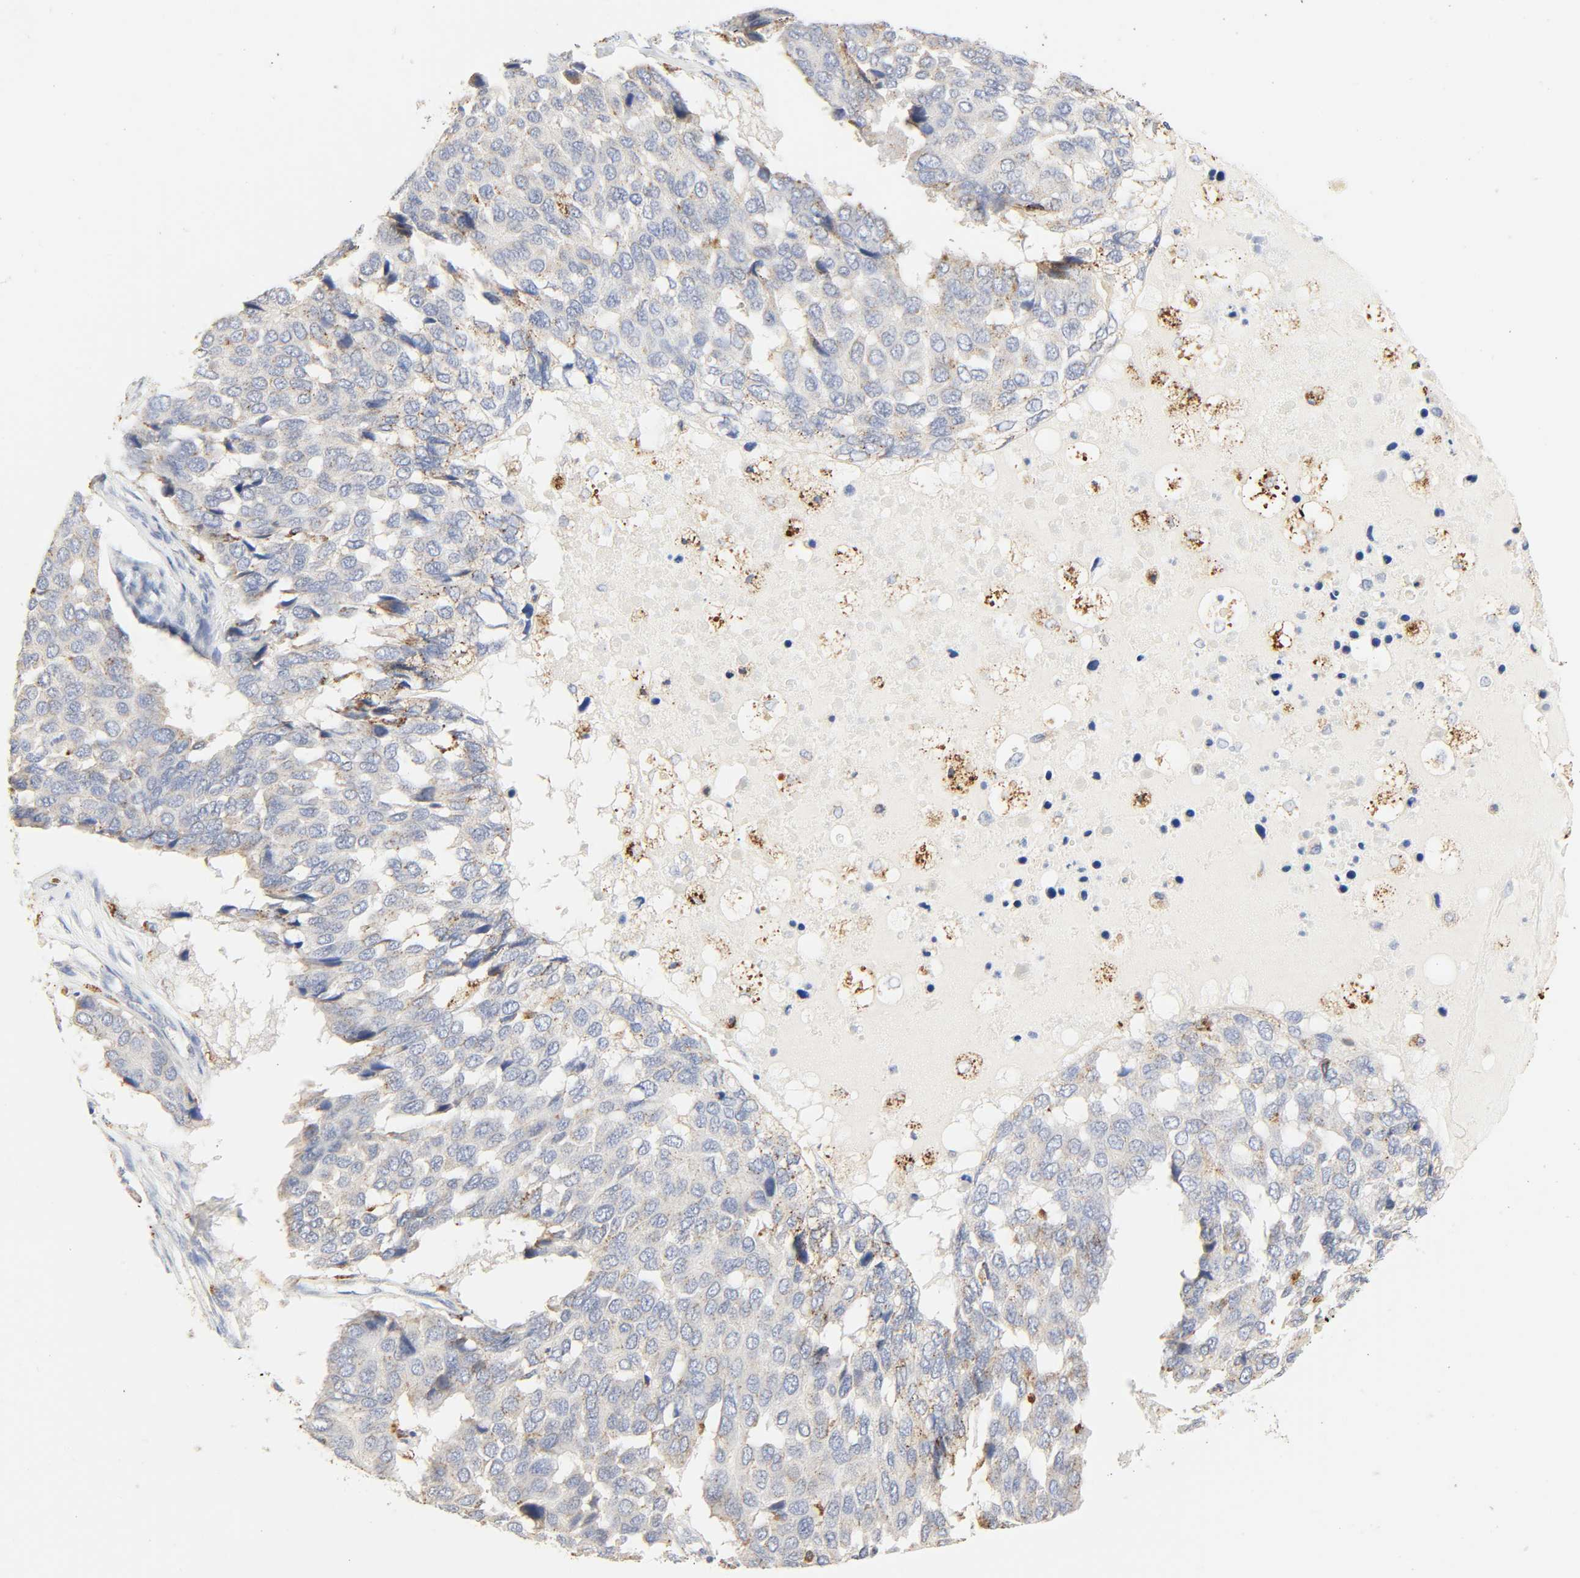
{"staining": {"intensity": "weak", "quantity": "<25%", "location": "cytoplasmic/membranous"}, "tissue": "pancreatic cancer", "cell_type": "Tumor cells", "image_type": "cancer", "snomed": [{"axis": "morphology", "description": "Adenocarcinoma, NOS"}, {"axis": "topography", "description": "Pancreas"}], "caption": "A photomicrograph of human adenocarcinoma (pancreatic) is negative for staining in tumor cells.", "gene": "CAMK2A", "patient": {"sex": "male", "age": 50}}